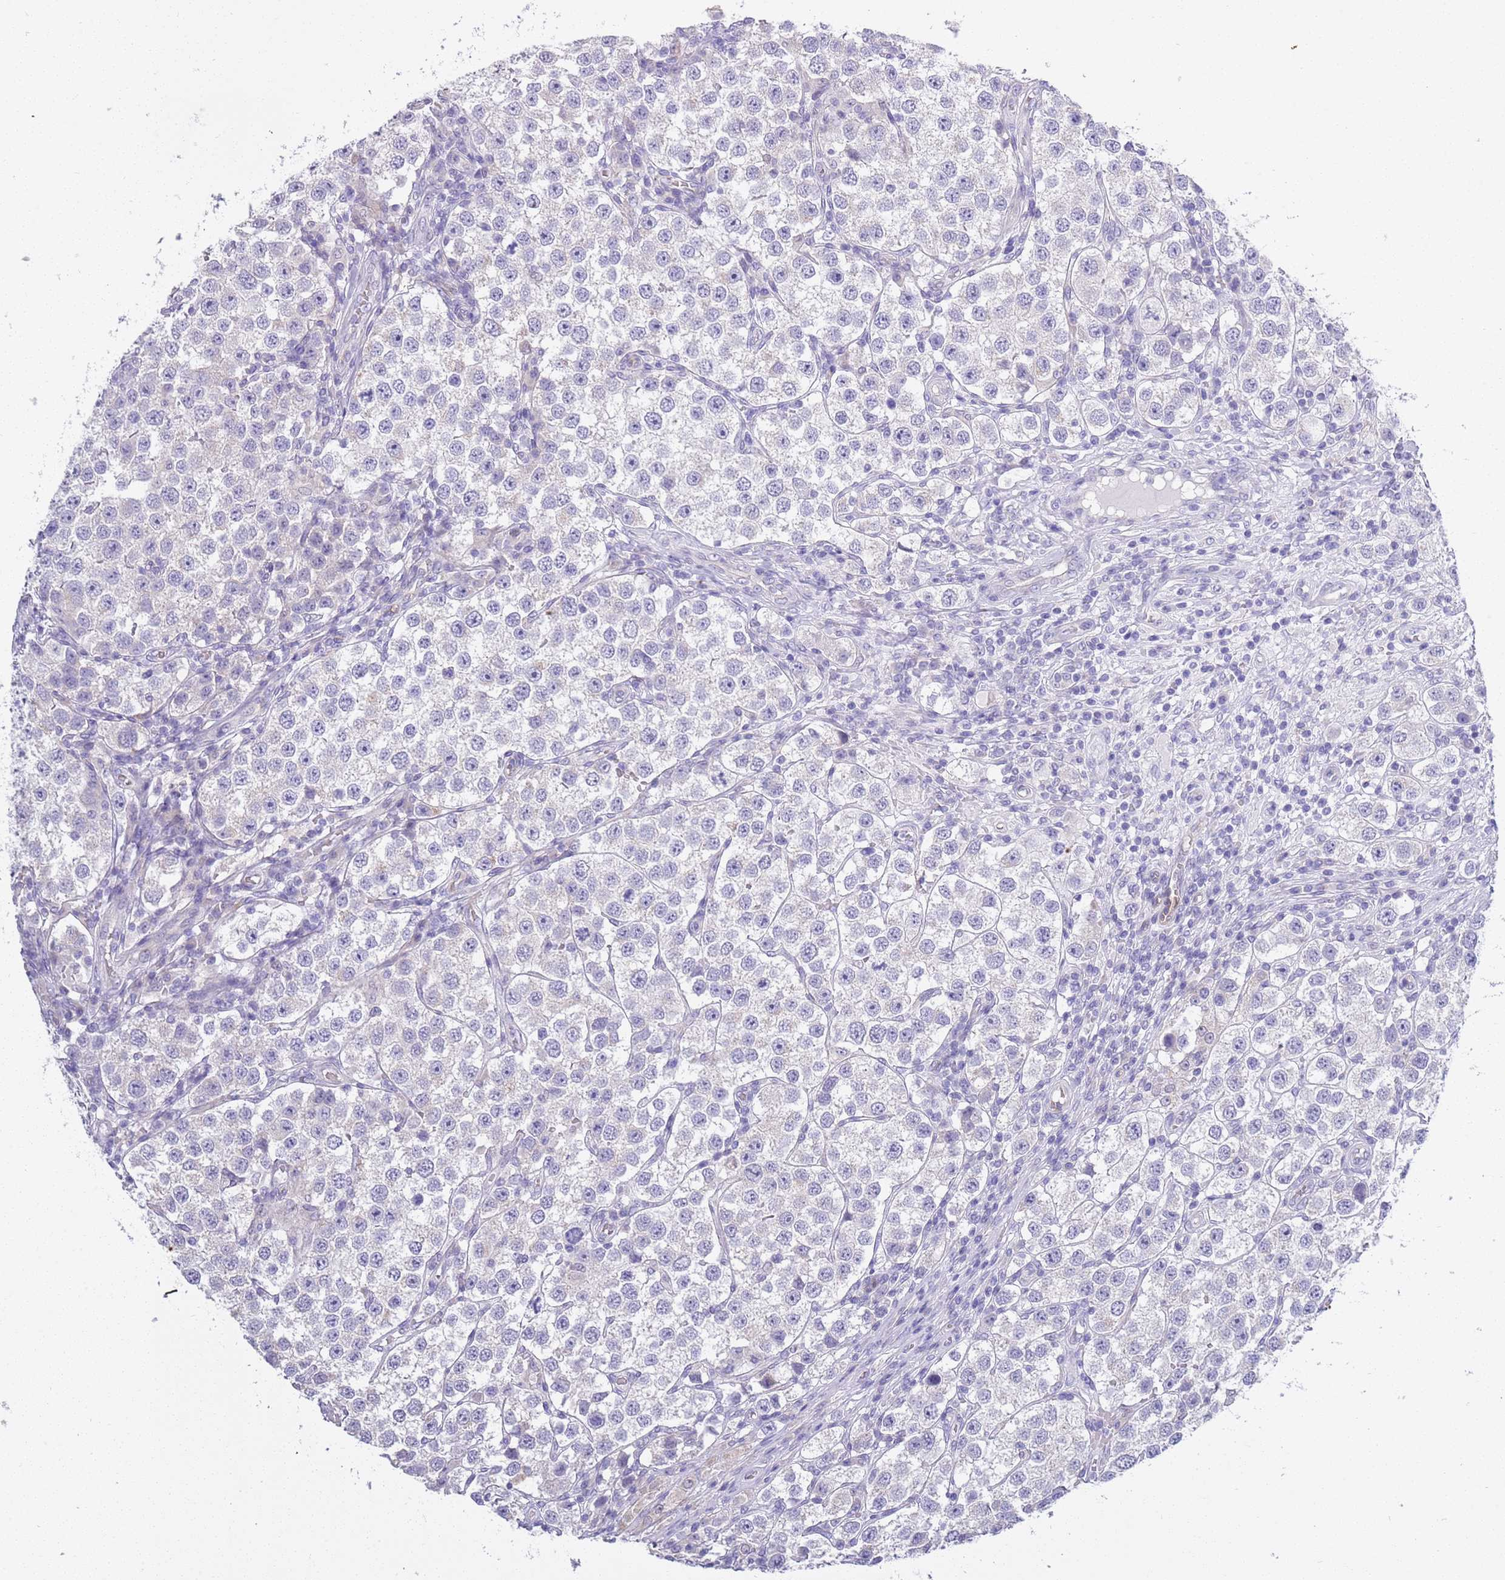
{"staining": {"intensity": "negative", "quantity": "none", "location": "none"}, "tissue": "testis cancer", "cell_type": "Tumor cells", "image_type": "cancer", "snomed": [{"axis": "morphology", "description": "Seminoma, NOS"}, {"axis": "topography", "description": "Testis"}], "caption": "IHC micrograph of human seminoma (testis) stained for a protein (brown), which exhibits no positivity in tumor cells. Brightfield microscopy of immunohistochemistry stained with DAB (3,3'-diaminobenzidine) (brown) and hematoxylin (blue), captured at high magnification.", "gene": "BRMS1L", "patient": {"sex": "male", "age": 37}}